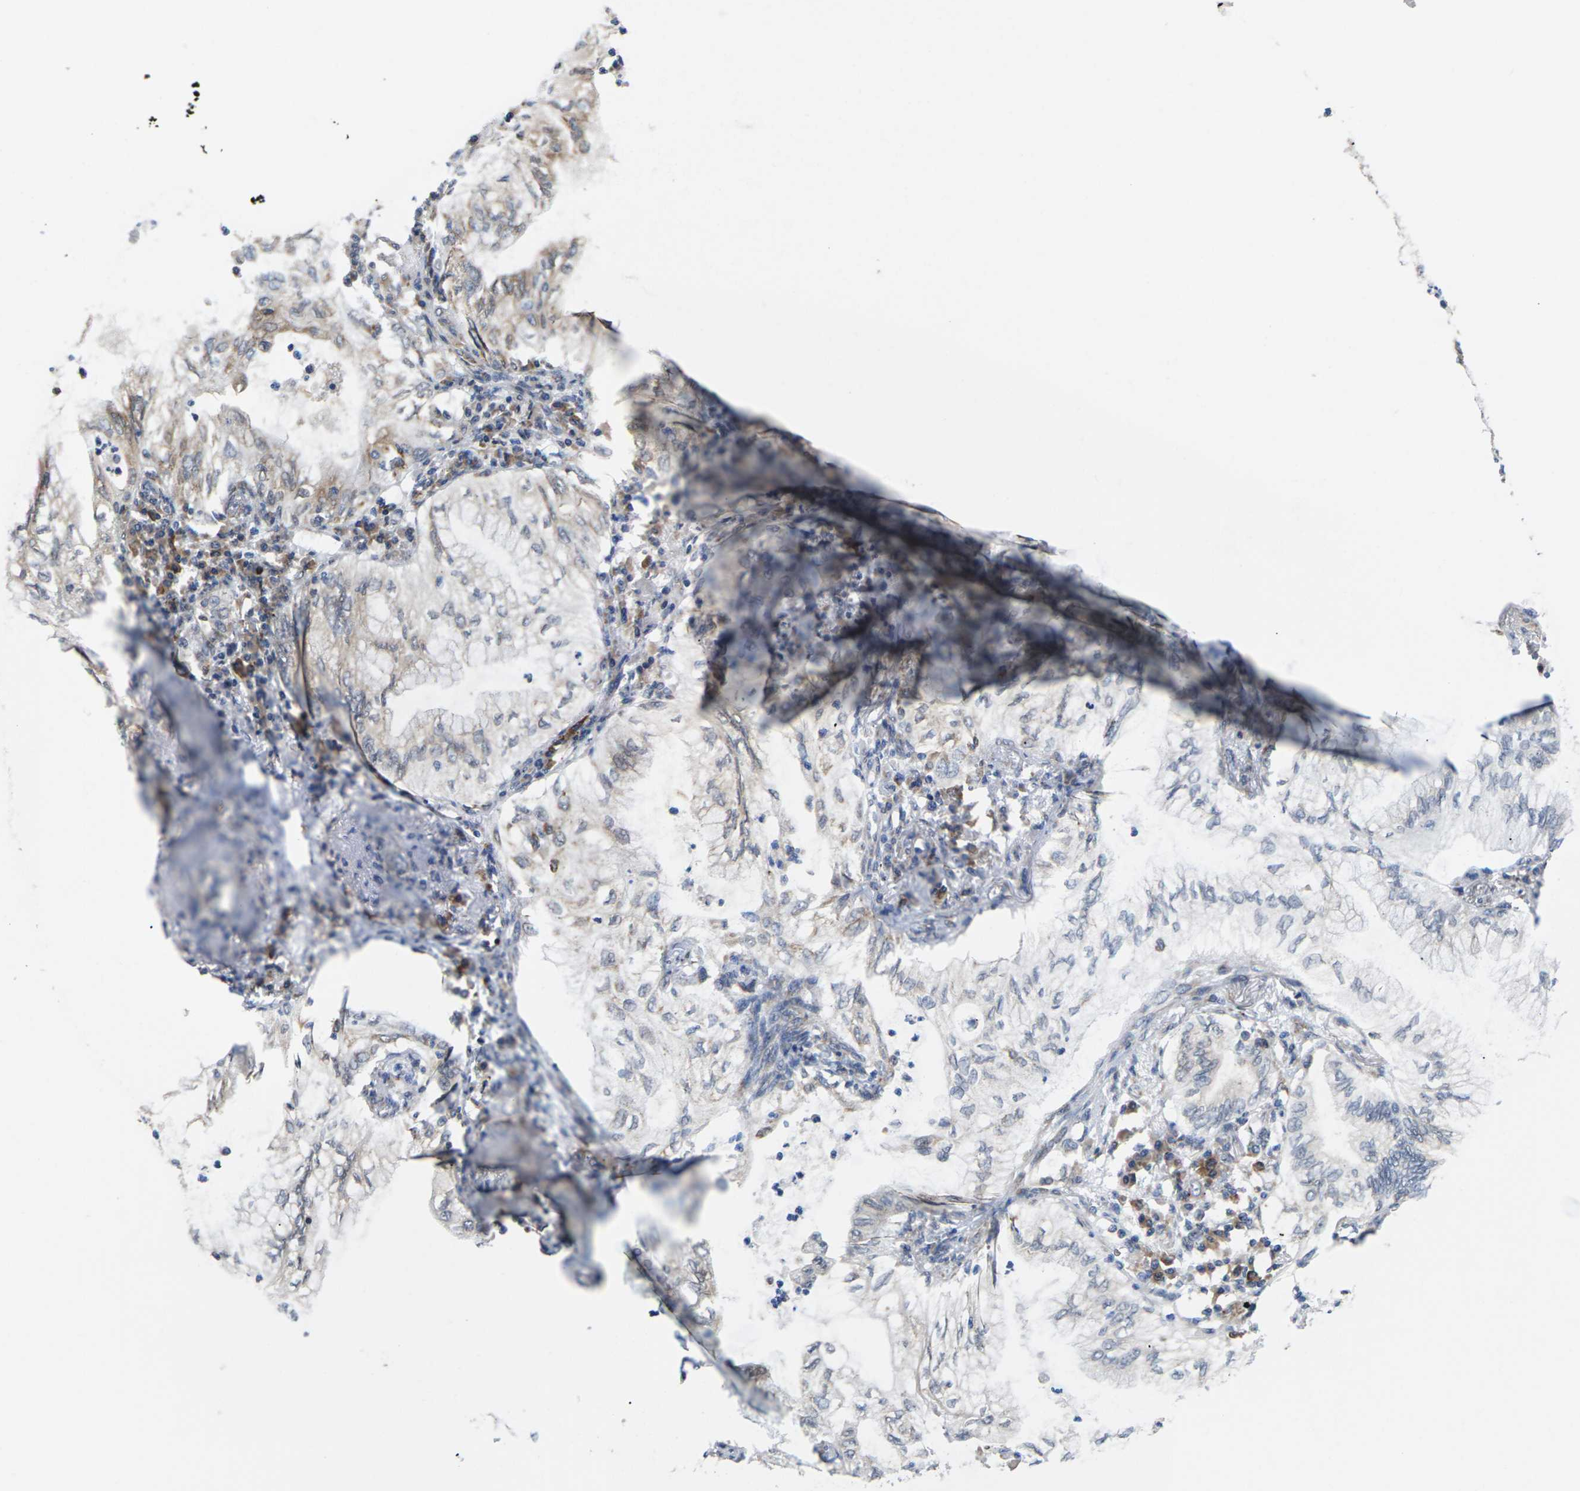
{"staining": {"intensity": "weak", "quantity": "<25%", "location": "cytoplasmic/membranous"}, "tissue": "lung cancer", "cell_type": "Tumor cells", "image_type": "cancer", "snomed": [{"axis": "morphology", "description": "Normal tissue, NOS"}, {"axis": "morphology", "description": "Adenocarcinoma, NOS"}, {"axis": "topography", "description": "Bronchus"}, {"axis": "topography", "description": "Lung"}], "caption": "A photomicrograph of human lung adenocarcinoma is negative for staining in tumor cells.", "gene": "PDZK1IP1", "patient": {"sex": "female", "age": 70}}